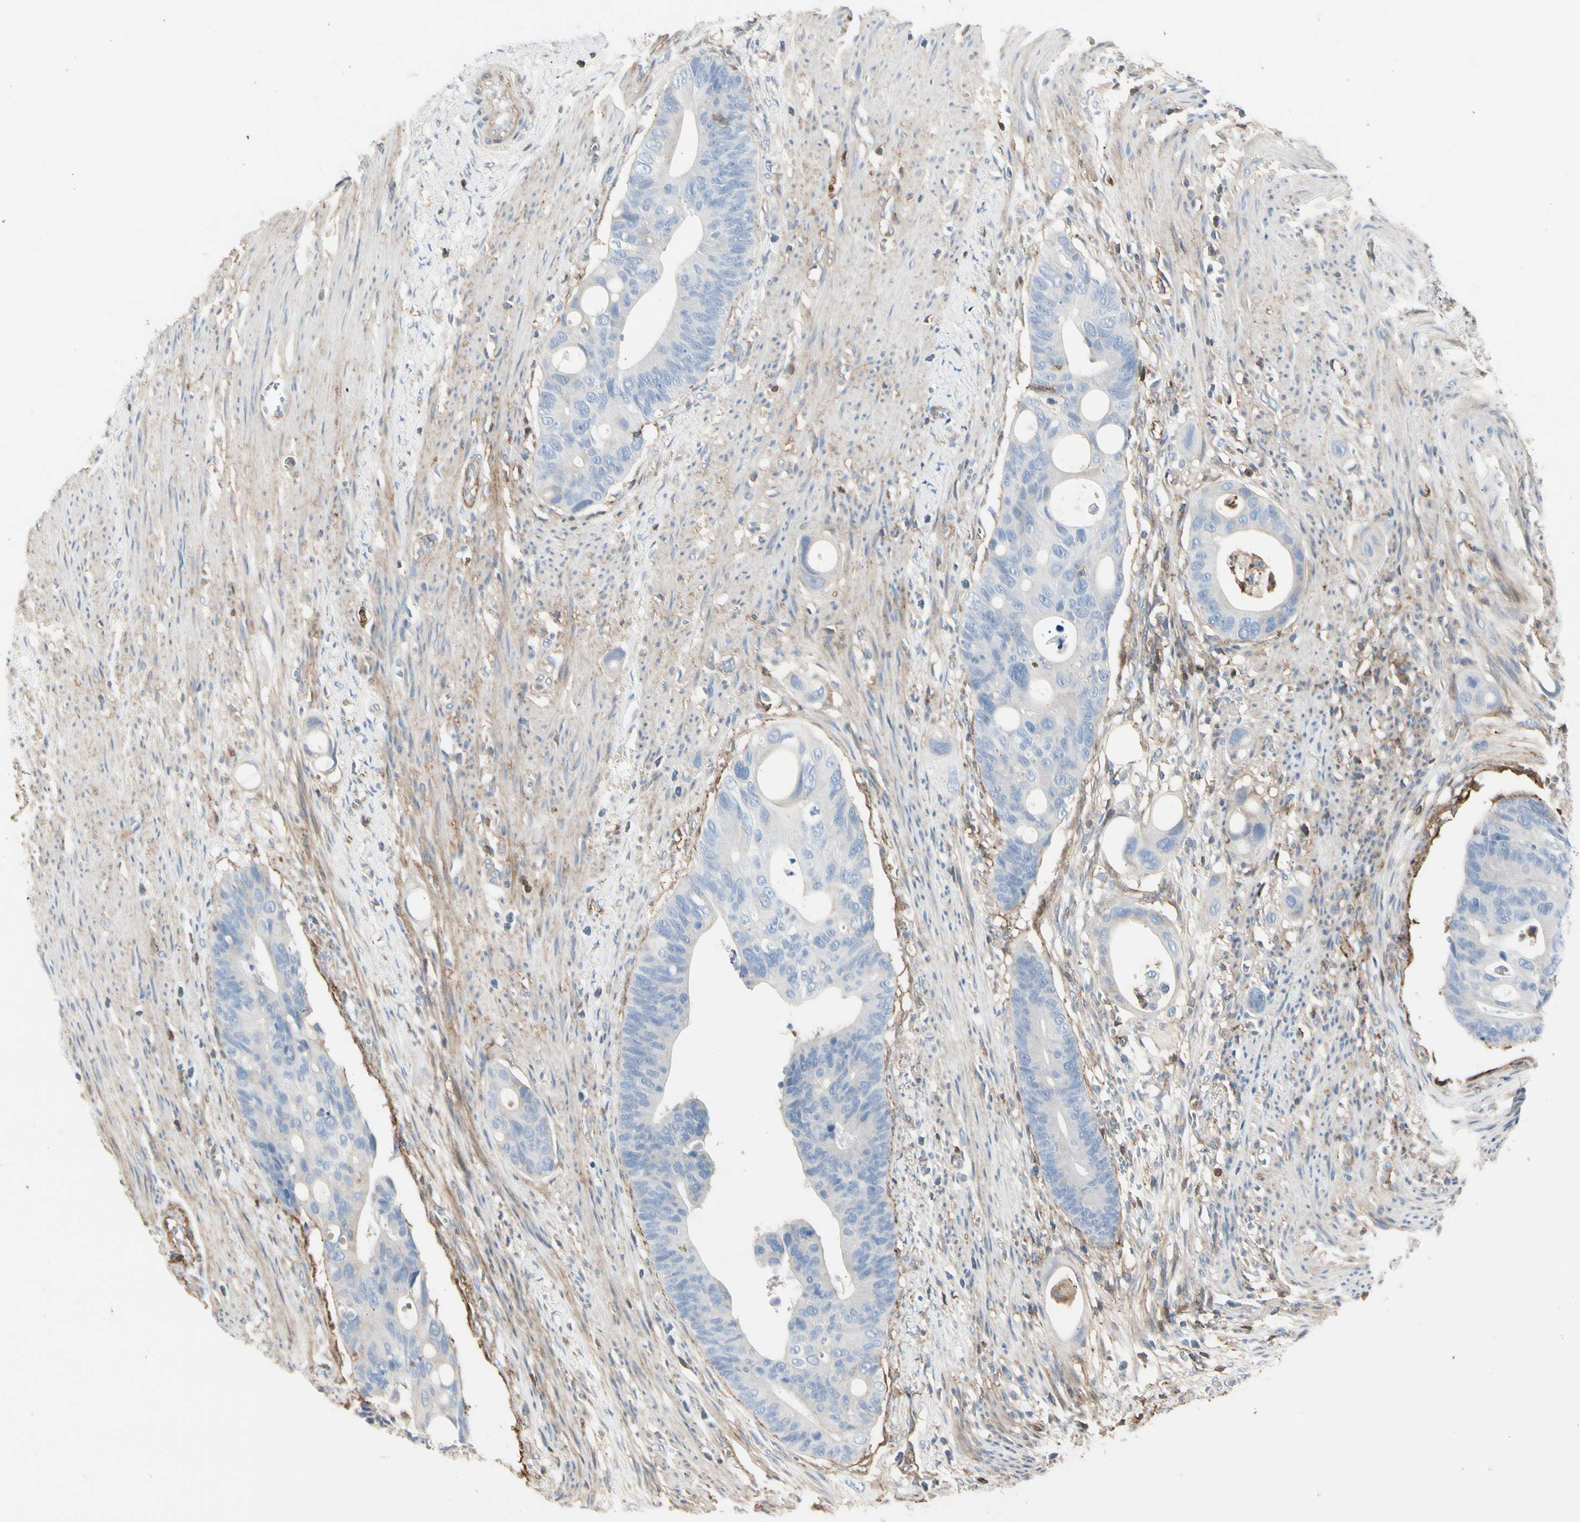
{"staining": {"intensity": "negative", "quantity": "none", "location": "none"}, "tissue": "colorectal cancer", "cell_type": "Tumor cells", "image_type": "cancer", "snomed": [{"axis": "morphology", "description": "Adenocarcinoma, NOS"}, {"axis": "topography", "description": "Colon"}], "caption": "Colorectal adenocarcinoma was stained to show a protein in brown. There is no significant staining in tumor cells. (DAB immunohistochemistry, high magnification).", "gene": "CLEC2B", "patient": {"sex": "female", "age": 57}}